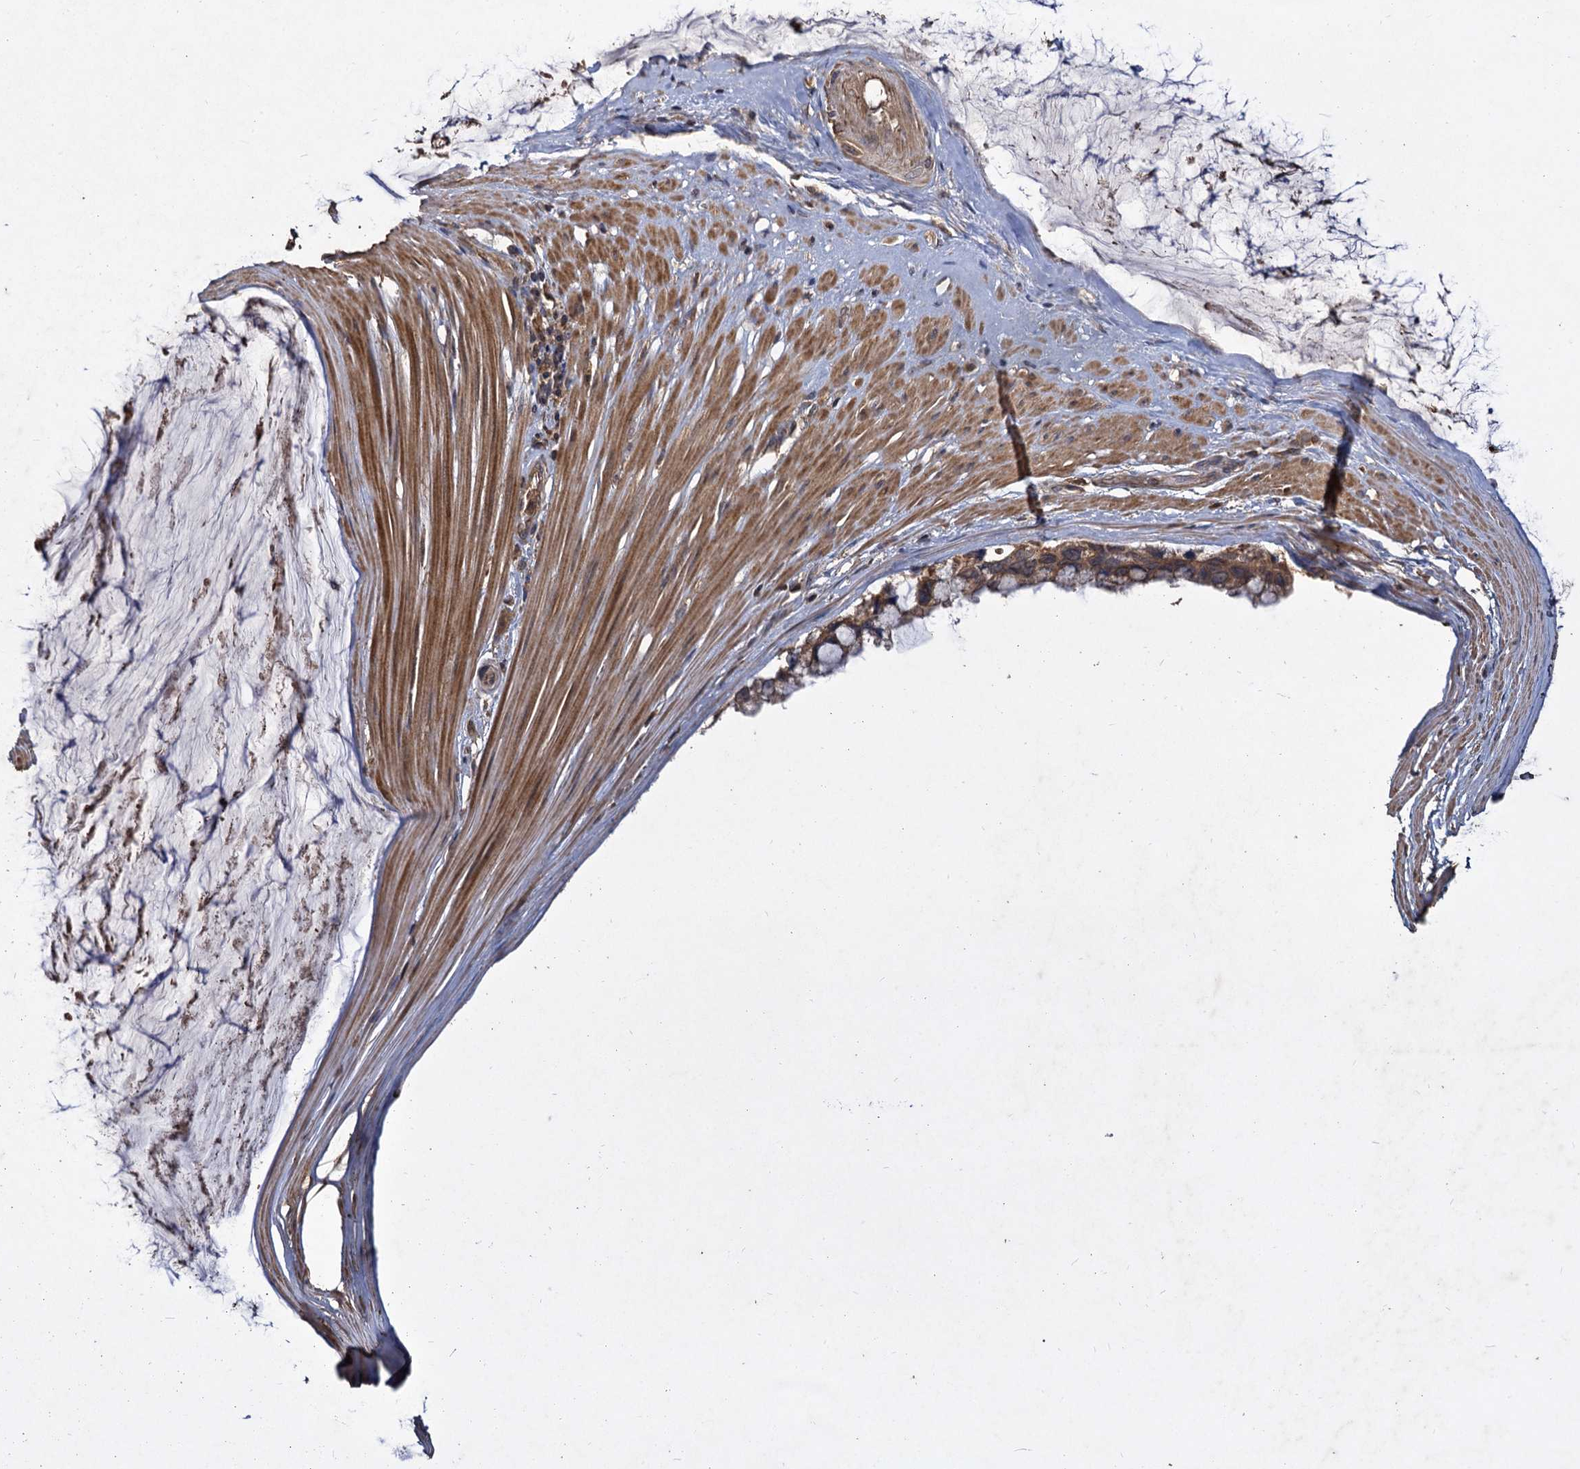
{"staining": {"intensity": "moderate", "quantity": ">75%", "location": "cytoplasmic/membranous"}, "tissue": "ovarian cancer", "cell_type": "Tumor cells", "image_type": "cancer", "snomed": [{"axis": "morphology", "description": "Cystadenocarcinoma, mucinous, NOS"}, {"axis": "topography", "description": "Ovary"}], "caption": "There is medium levels of moderate cytoplasmic/membranous staining in tumor cells of ovarian cancer, as demonstrated by immunohistochemical staining (brown color).", "gene": "GCLC", "patient": {"sex": "female", "age": 39}}